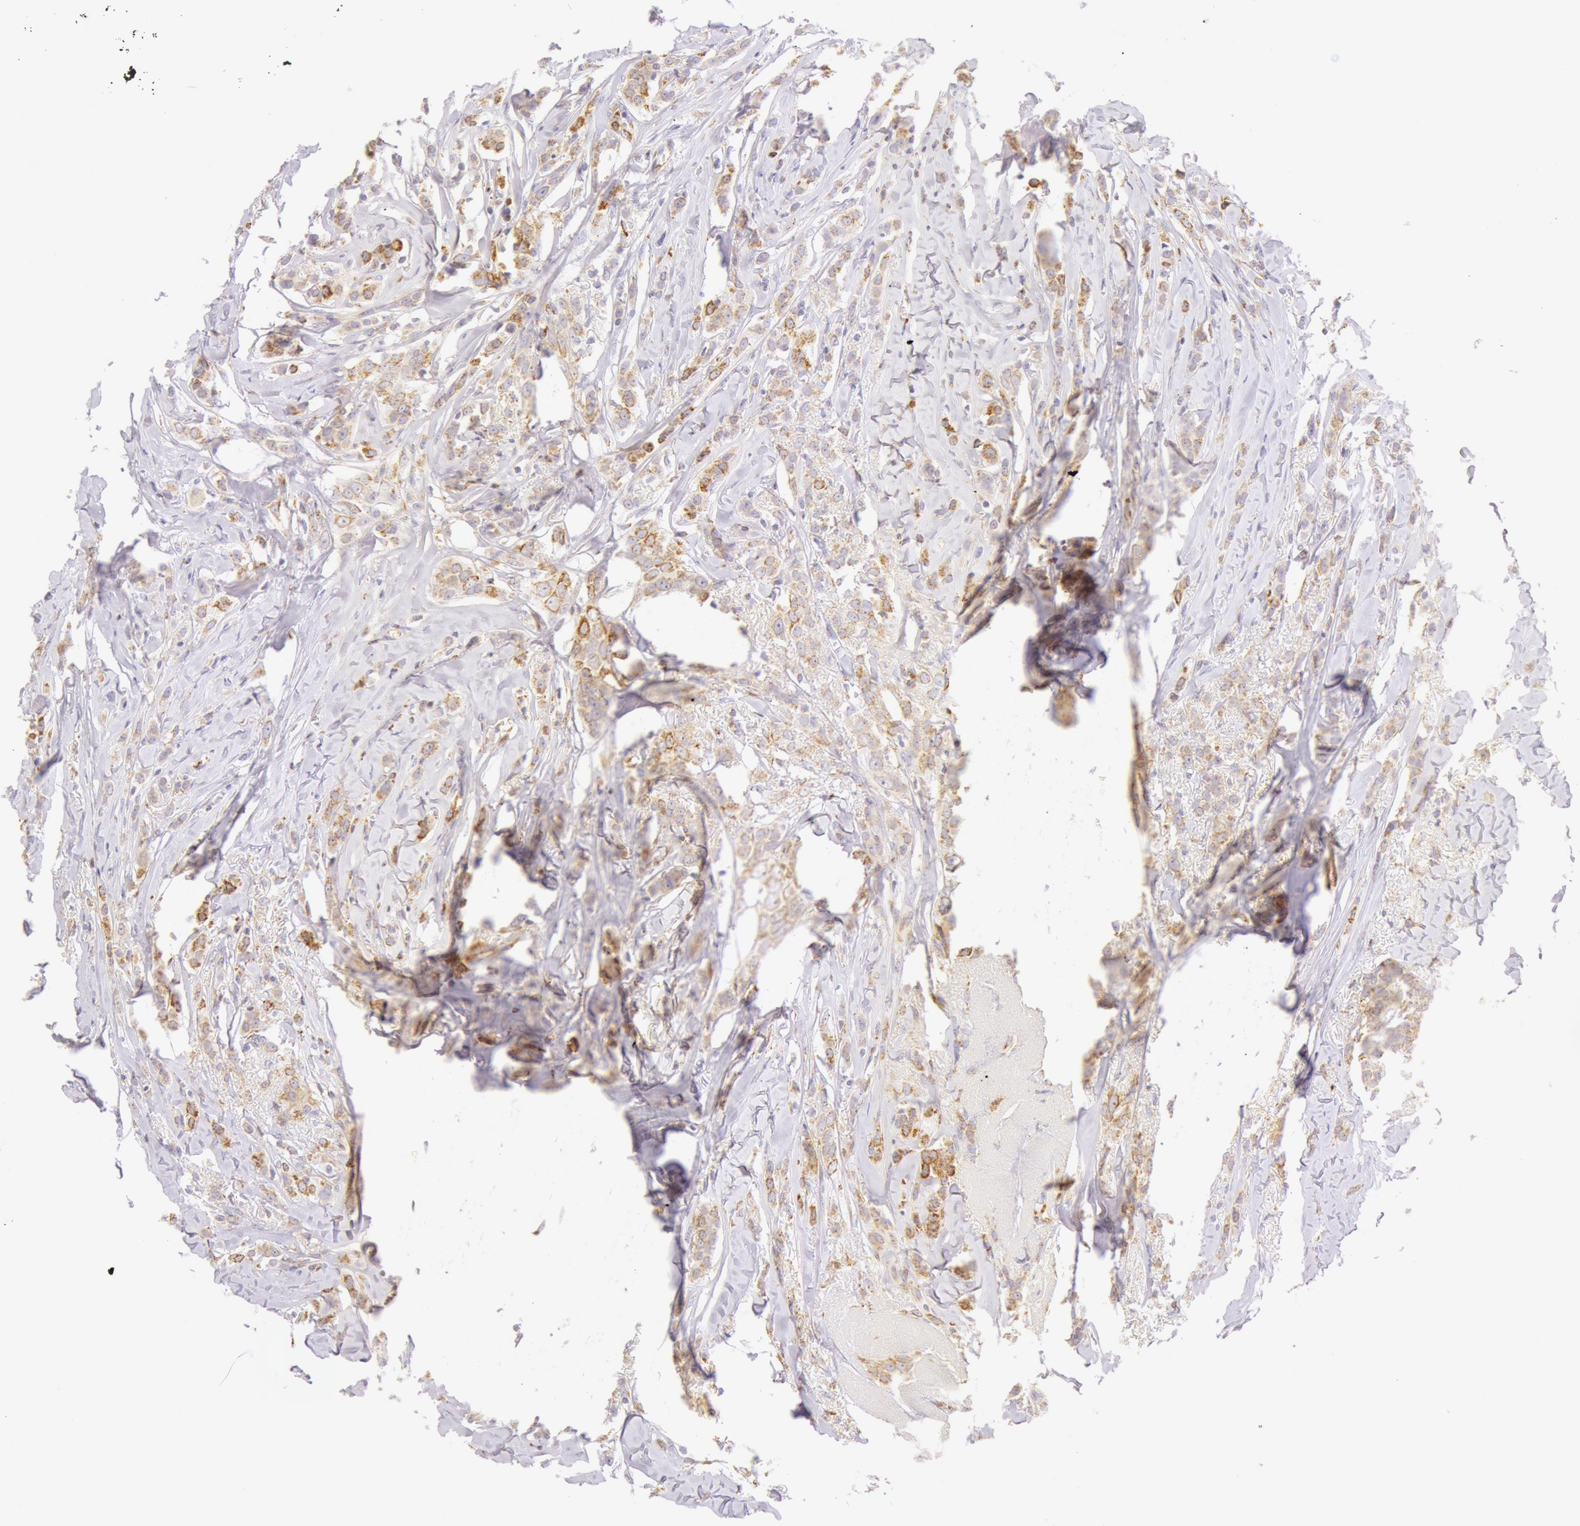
{"staining": {"intensity": "moderate", "quantity": "25%-75%", "location": "cytoplasmic/membranous"}, "tissue": "breast cancer", "cell_type": "Tumor cells", "image_type": "cancer", "snomed": [{"axis": "morphology", "description": "Lobular carcinoma"}, {"axis": "topography", "description": "Breast"}], "caption": "A photomicrograph showing moderate cytoplasmic/membranous expression in approximately 25%-75% of tumor cells in breast cancer, as visualized by brown immunohistochemical staining.", "gene": "ATP5F1B", "patient": {"sex": "female", "age": 57}}